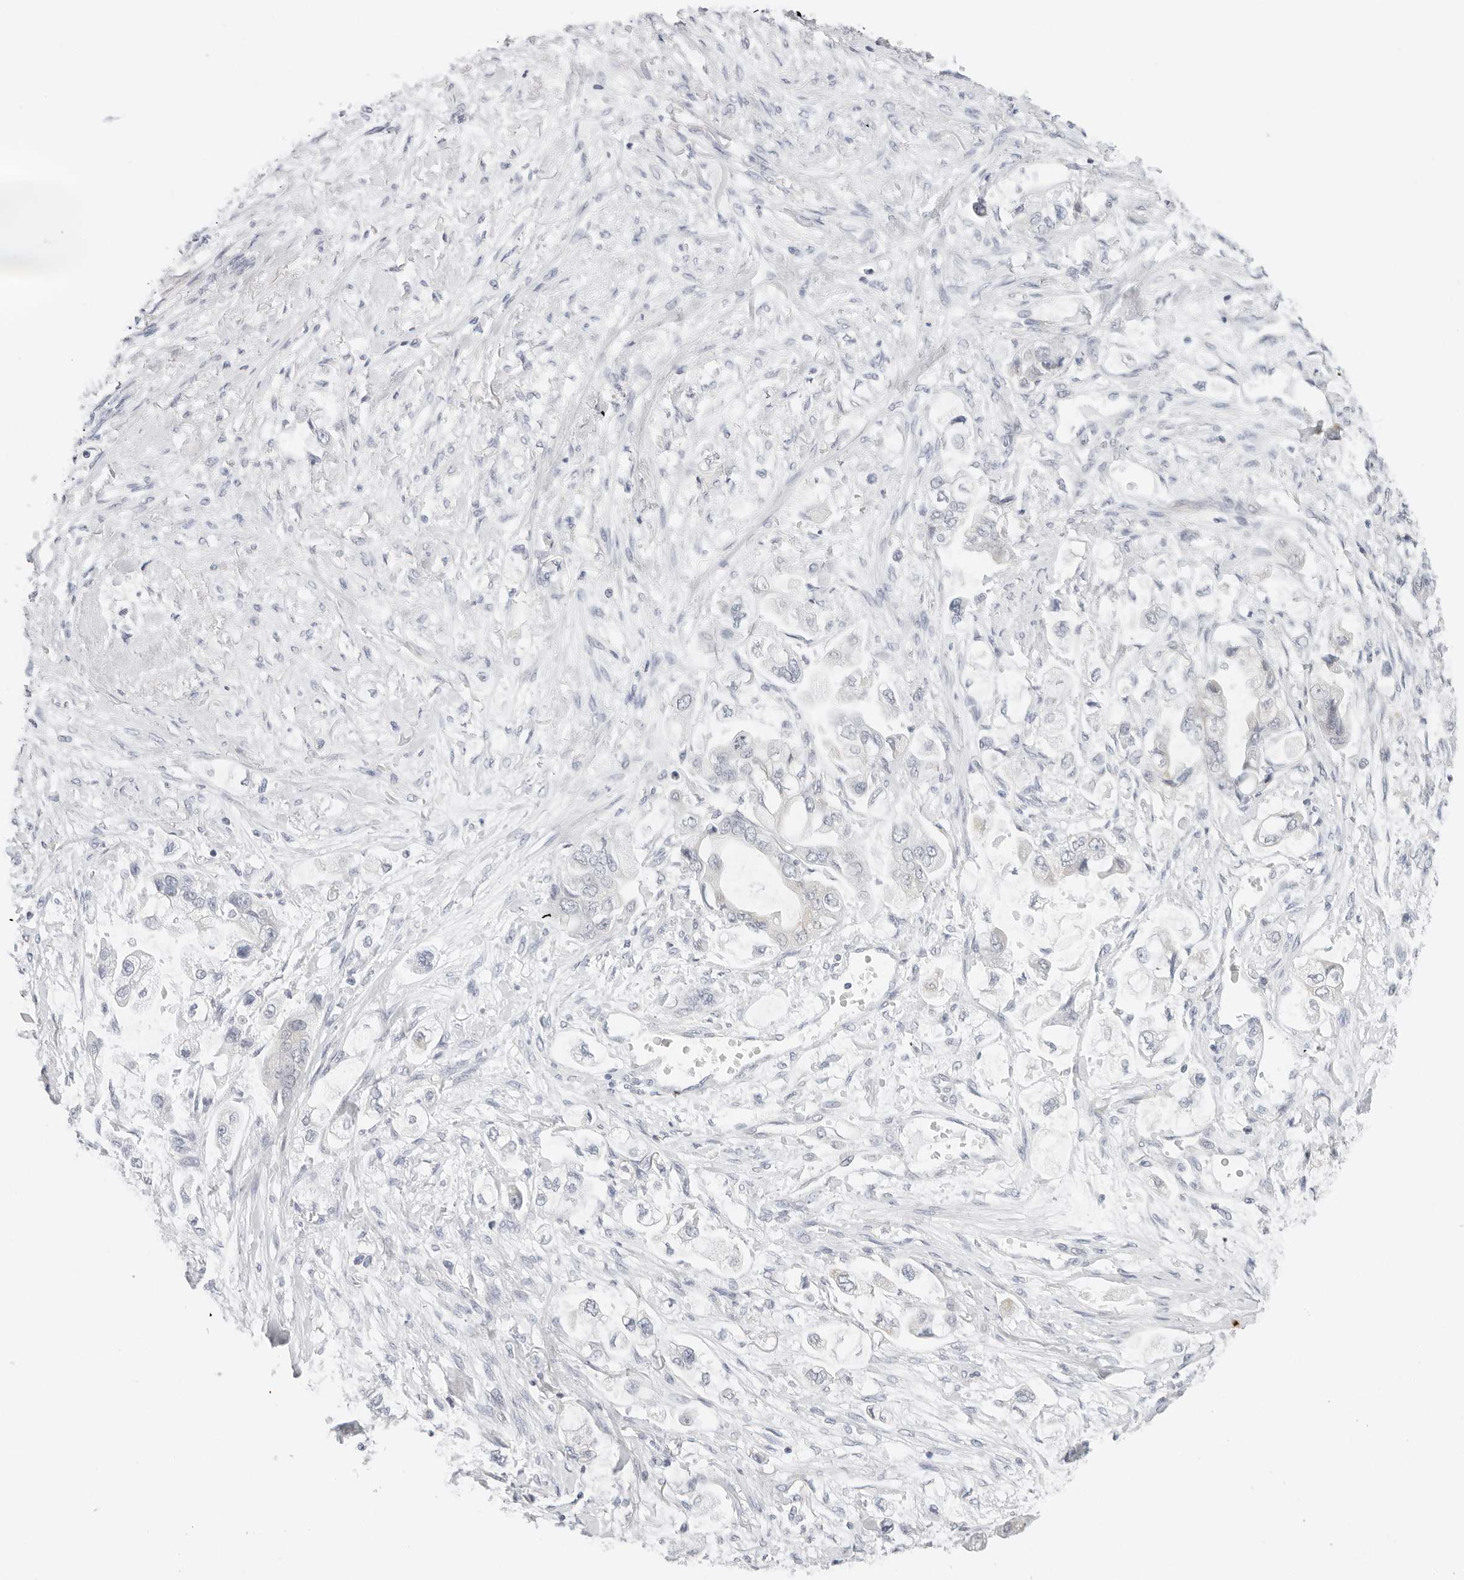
{"staining": {"intensity": "negative", "quantity": "none", "location": "none"}, "tissue": "stomach cancer", "cell_type": "Tumor cells", "image_type": "cancer", "snomed": [{"axis": "morphology", "description": "Adenocarcinoma, NOS"}, {"axis": "topography", "description": "Stomach"}], "caption": "Immunohistochemistry (IHC) histopathology image of stomach cancer (adenocarcinoma) stained for a protein (brown), which shows no expression in tumor cells.", "gene": "RC3H1", "patient": {"sex": "male", "age": 62}}